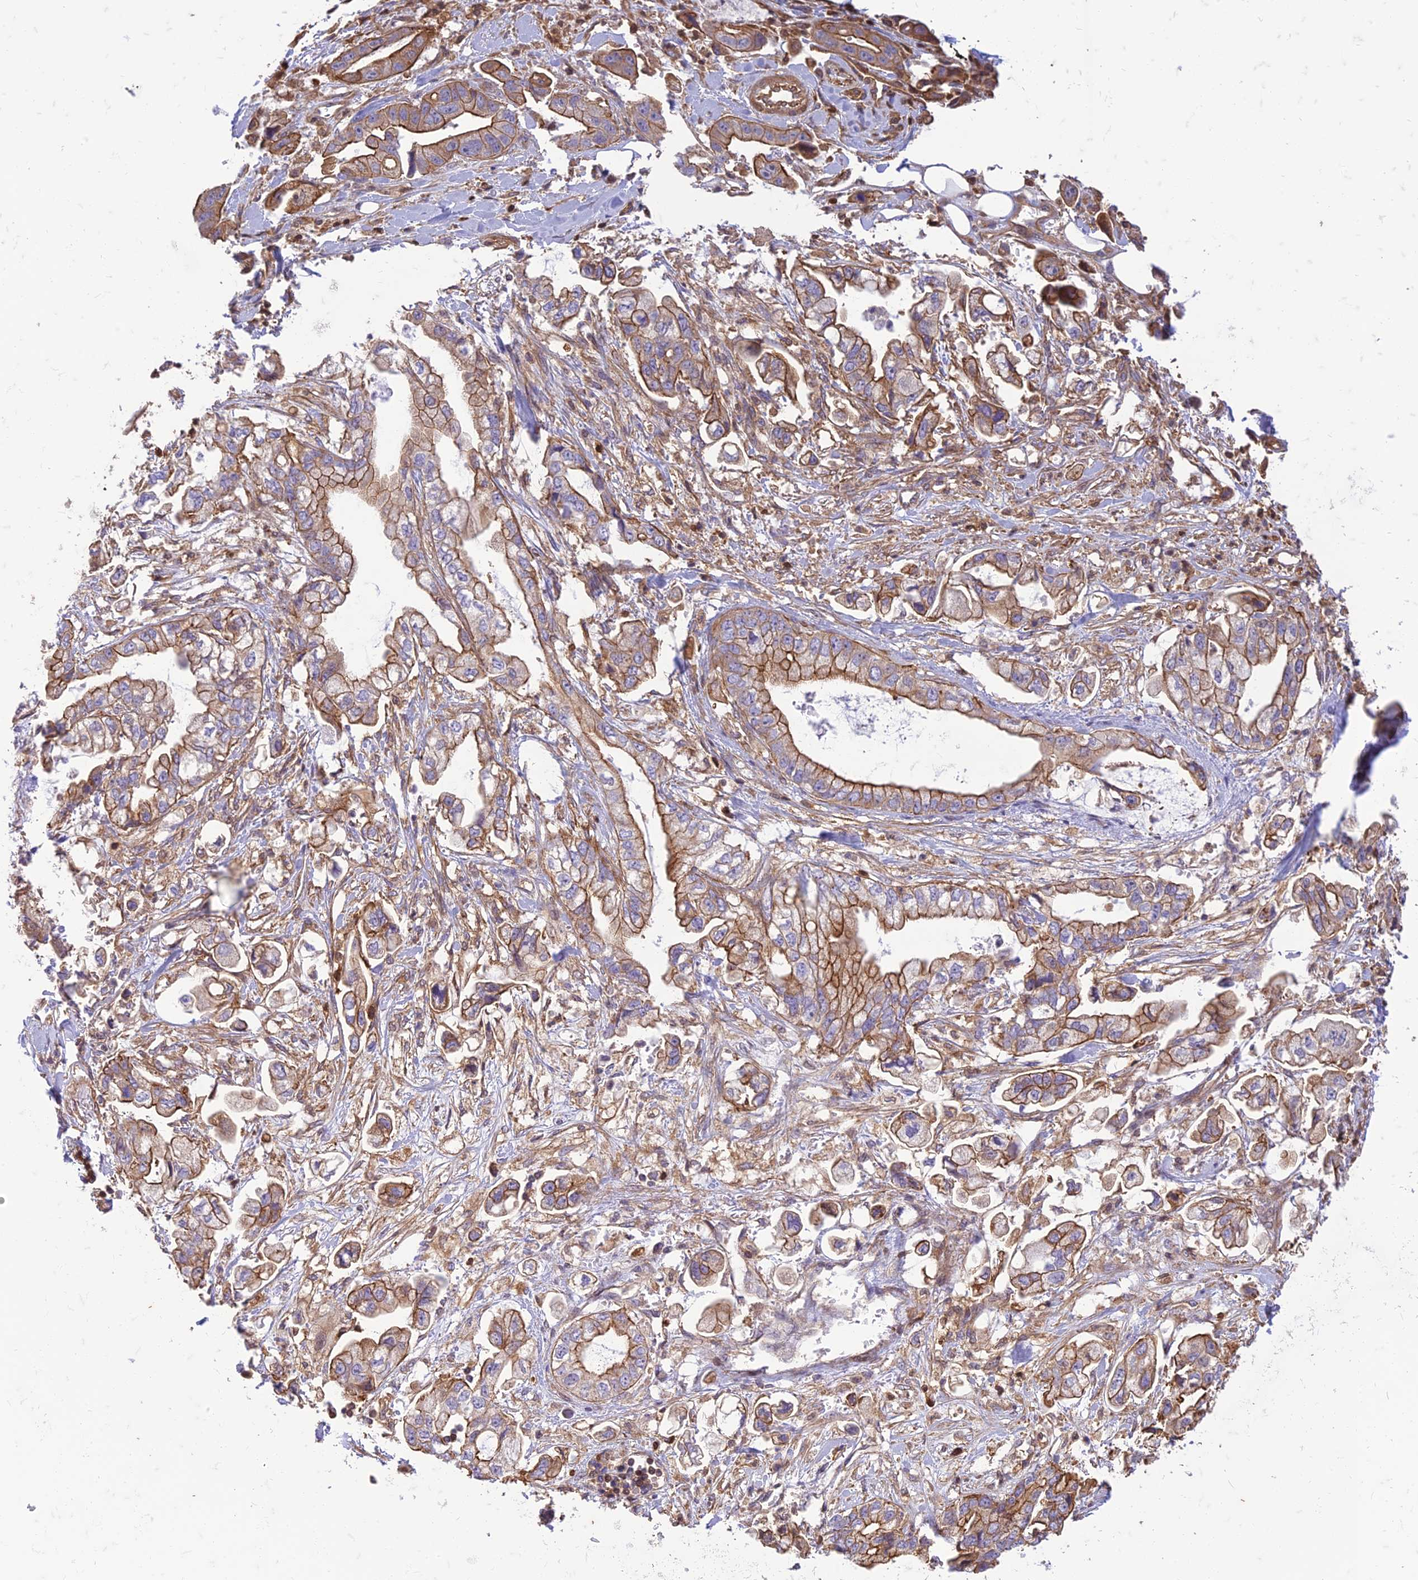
{"staining": {"intensity": "moderate", "quantity": ">75%", "location": "cytoplasmic/membranous"}, "tissue": "stomach cancer", "cell_type": "Tumor cells", "image_type": "cancer", "snomed": [{"axis": "morphology", "description": "Adenocarcinoma, NOS"}, {"axis": "topography", "description": "Stomach"}], "caption": "There is medium levels of moderate cytoplasmic/membranous staining in tumor cells of stomach cancer (adenocarcinoma), as demonstrated by immunohistochemical staining (brown color).", "gene": "HPSE2", "patient": {"sex": "male", "age": 62}}